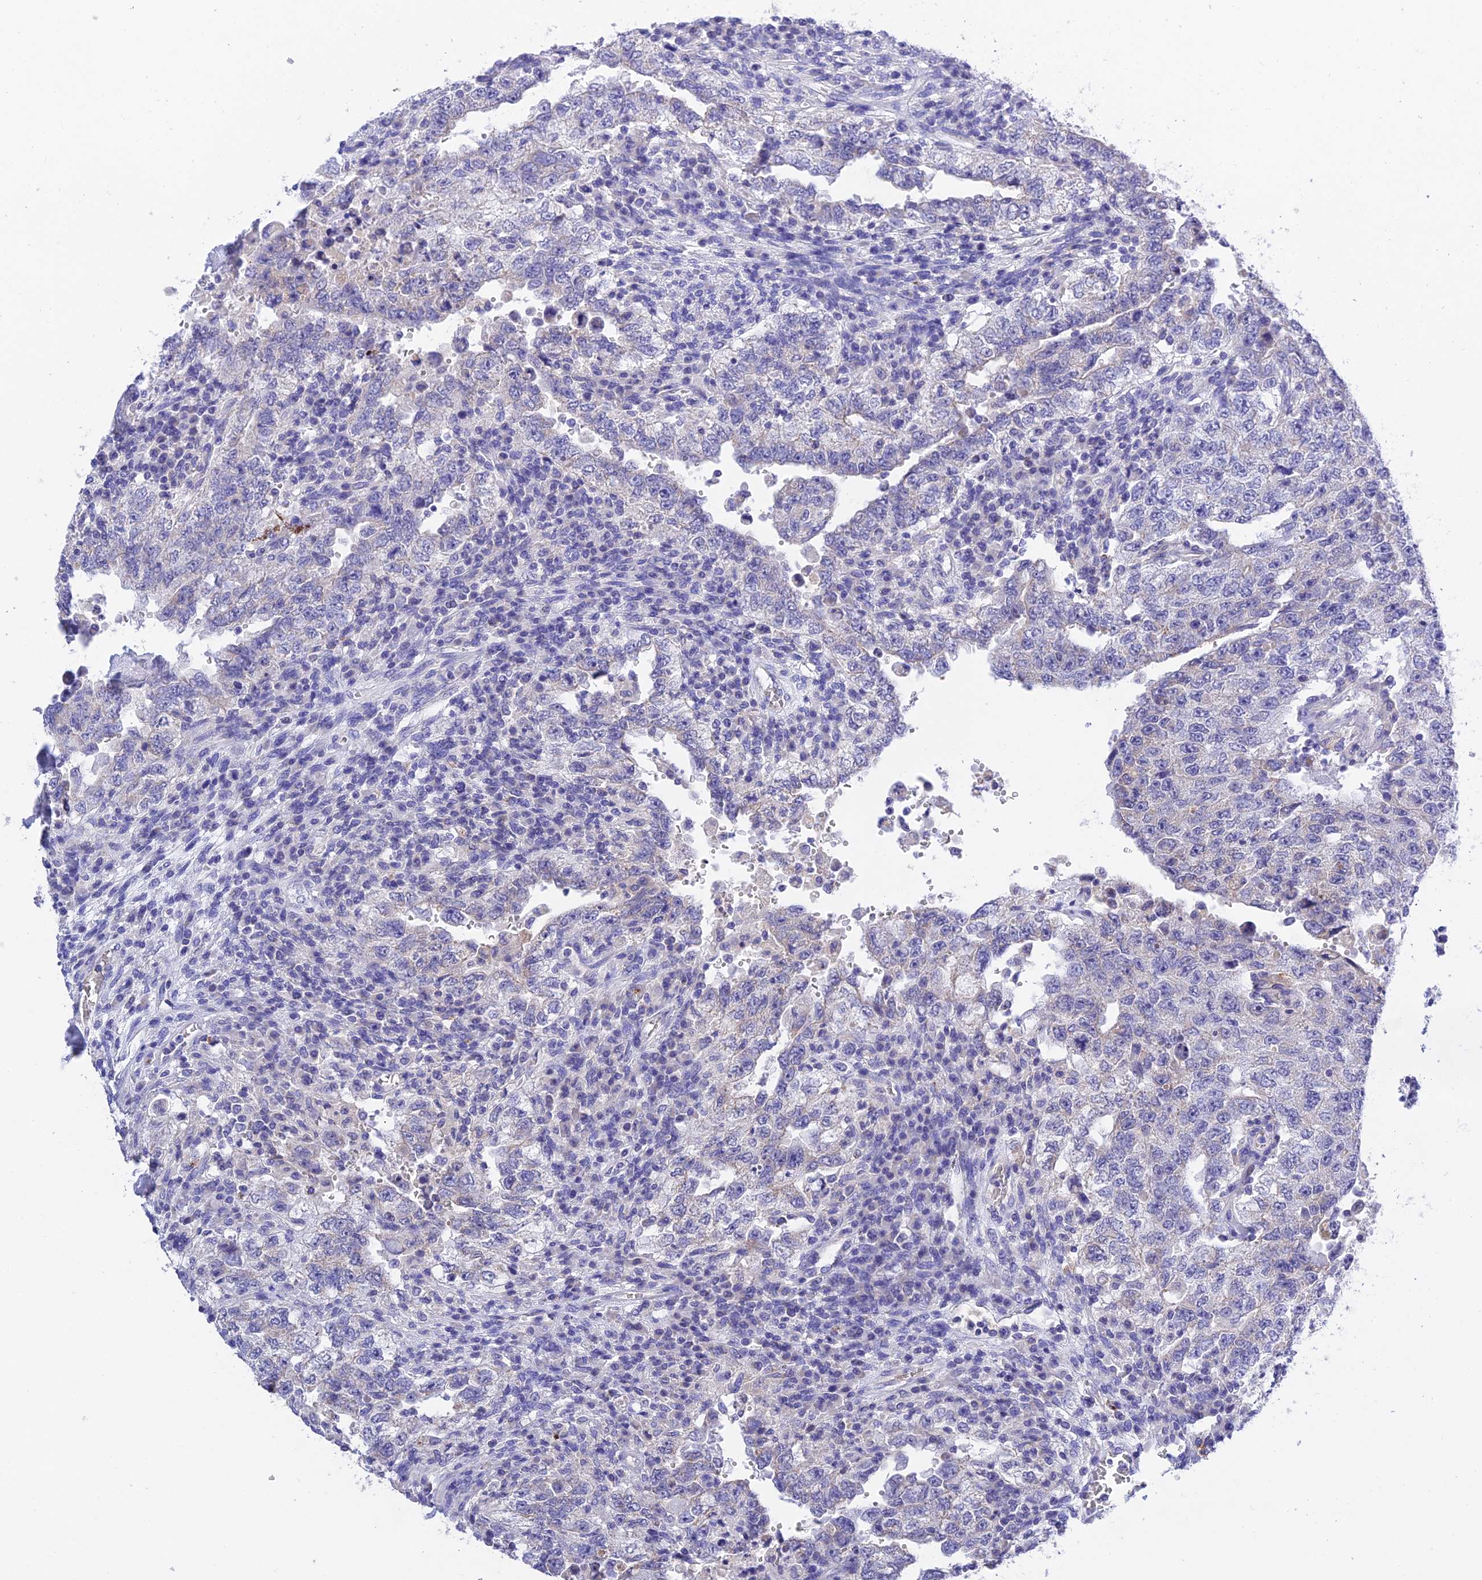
{"staining": {"intensity": "negative", "quantity": "none", "location": "none"}, "tissue": "testis cancer", "cell_type": "Tumor cells", "image_type": "cancer", "snomed": [{"axis": "morphology", "description": "Carcinoma, Embryonal, NOS"}, {"axis": "topography", "description": "Testis"}], "caption": "An image of testis embryonal carcinoma stained for a protein shows no brown staining in tumor cells.", "gene": "MS4A5", "patient": {"sex": "male", "age": 26}}